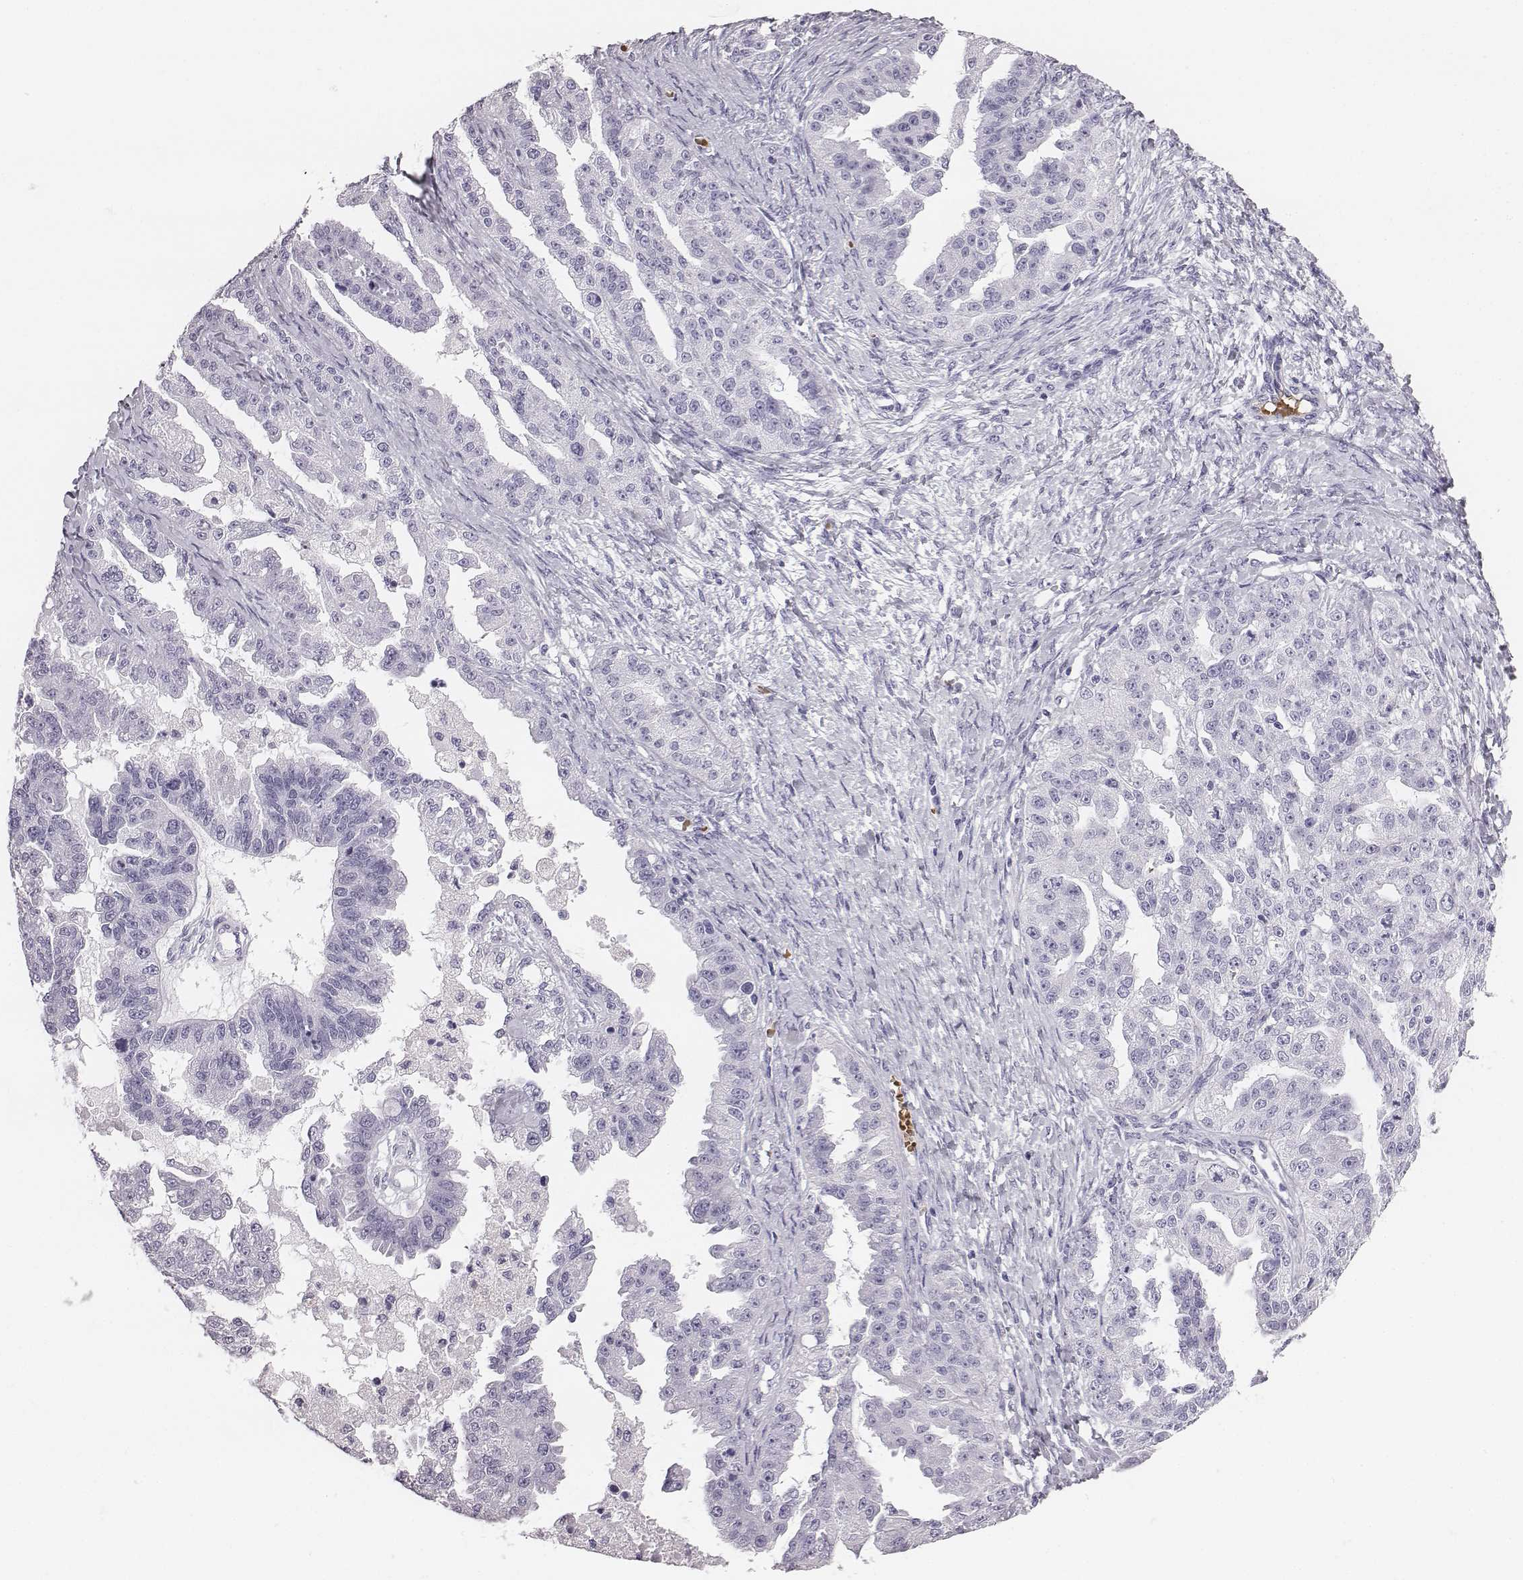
{"staining": {"intensity": "negative", "quantity": "none", "location": "none"}, "tissue": "ovarian cancer", "cell_type": "Tumor cells", "image_type": "cancer", "snomed": [{"axis": "morphology", "description": "Cystadenocarcinoma, serous, NOS"}, {"axis": "topography", "description": "Ovary"}], "caption": "Tumor cells show no significant expression in serous cystadenocarcinoma (ovarian). Nuclei are stained in blue.", "gene": "HBZ", "patient": {"sex": "female", "age": 58}}